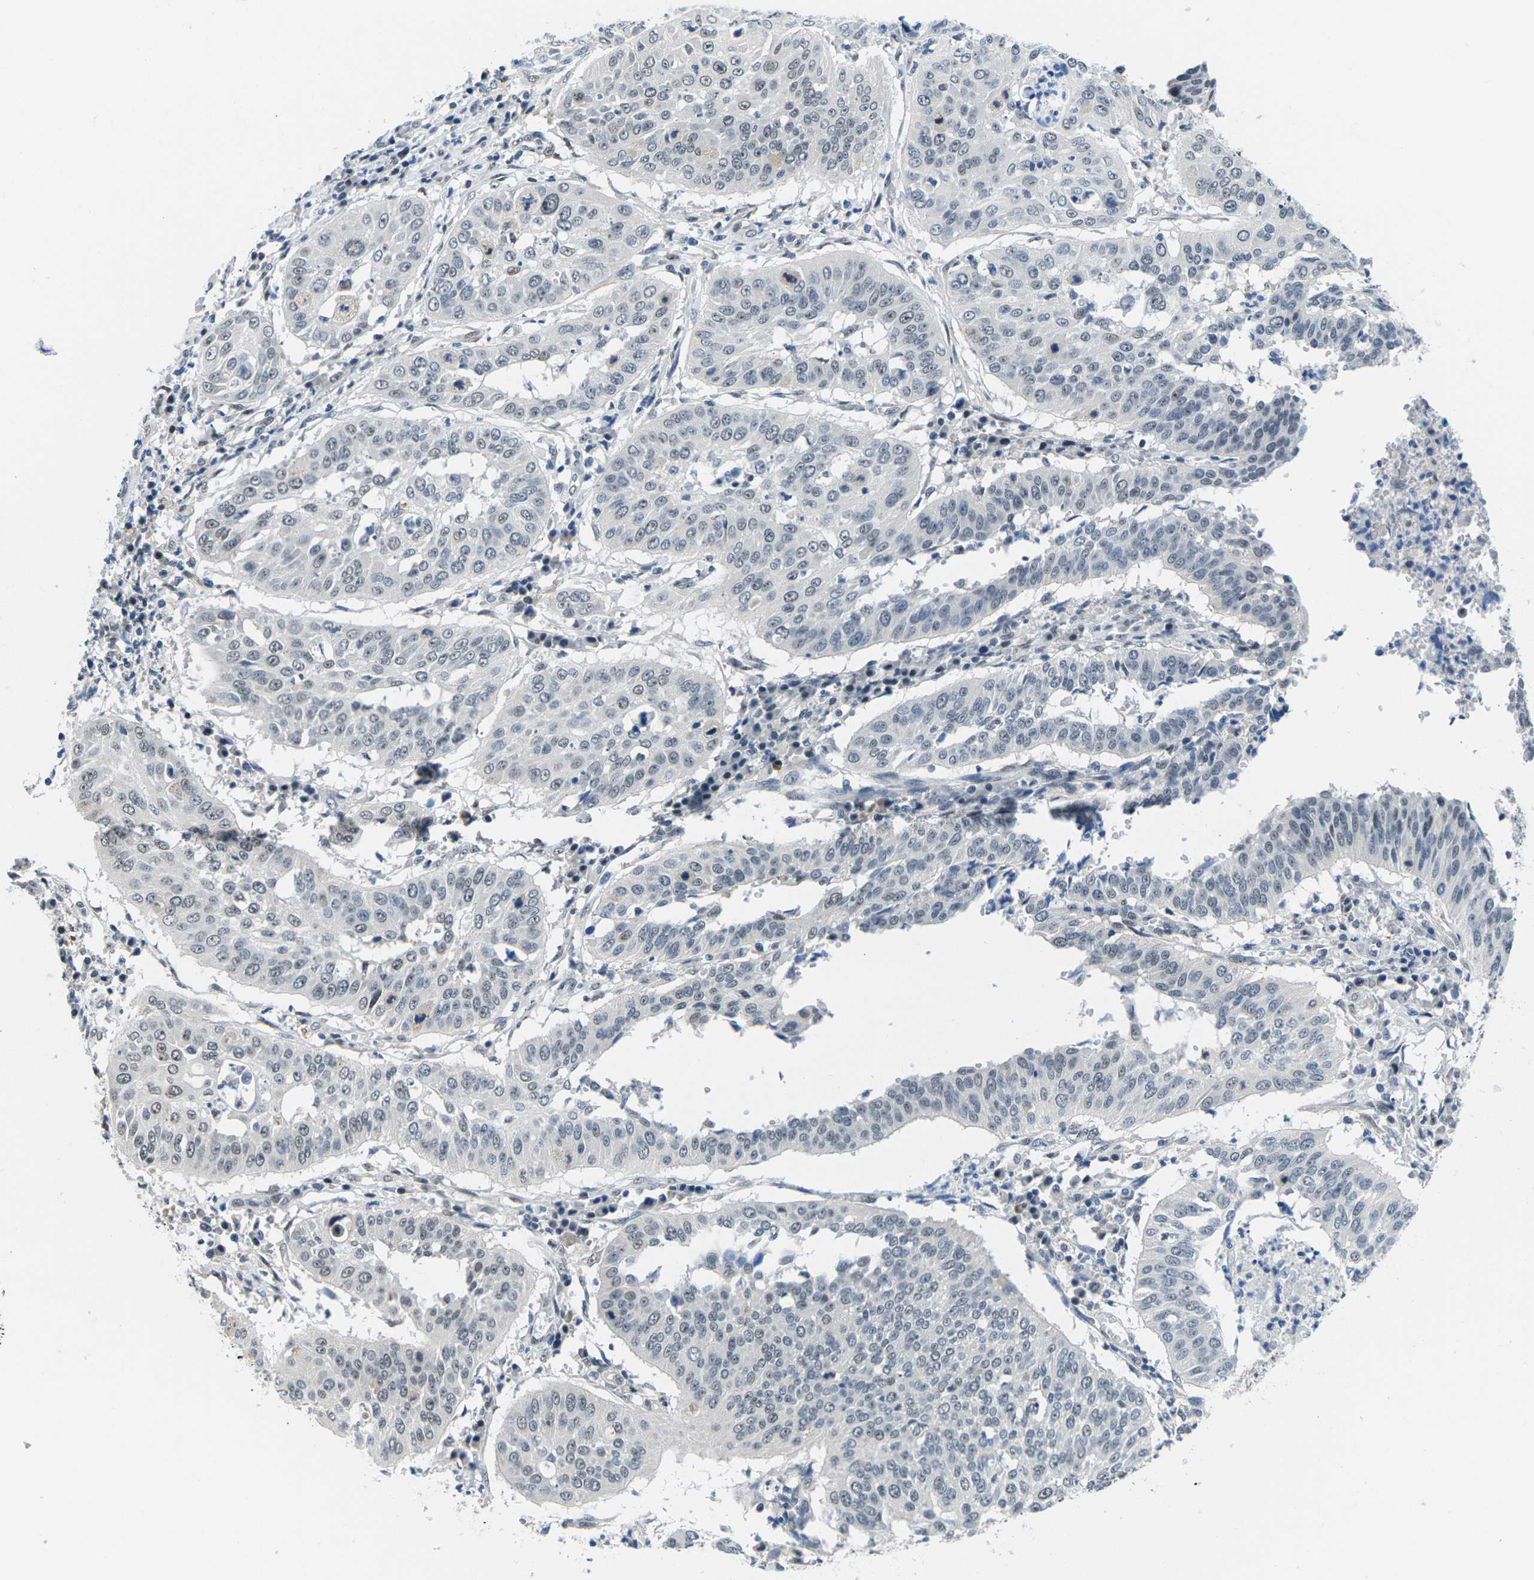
{"staining": {"intensity": "weak", "quantity": "<25%", "location": "nuclear"}, "tissue": "cervical cancer", "cell_type": "Tumor cells", "image_type": "cancer", "snomed": [{"axis": "morphology", "description": "Normal tissue, NOS"}, {"axis": "morphology", "description": "Squamous cell carcinoma, NOS"}, {"axis": "topography", "description": "Cervix"}], "caption": "Human cervical cancer stained for a protein using IHC shows no positivity in tumor cells.", "gene": "NSRP1", "patient": {"sex": "female", "age": 39}}